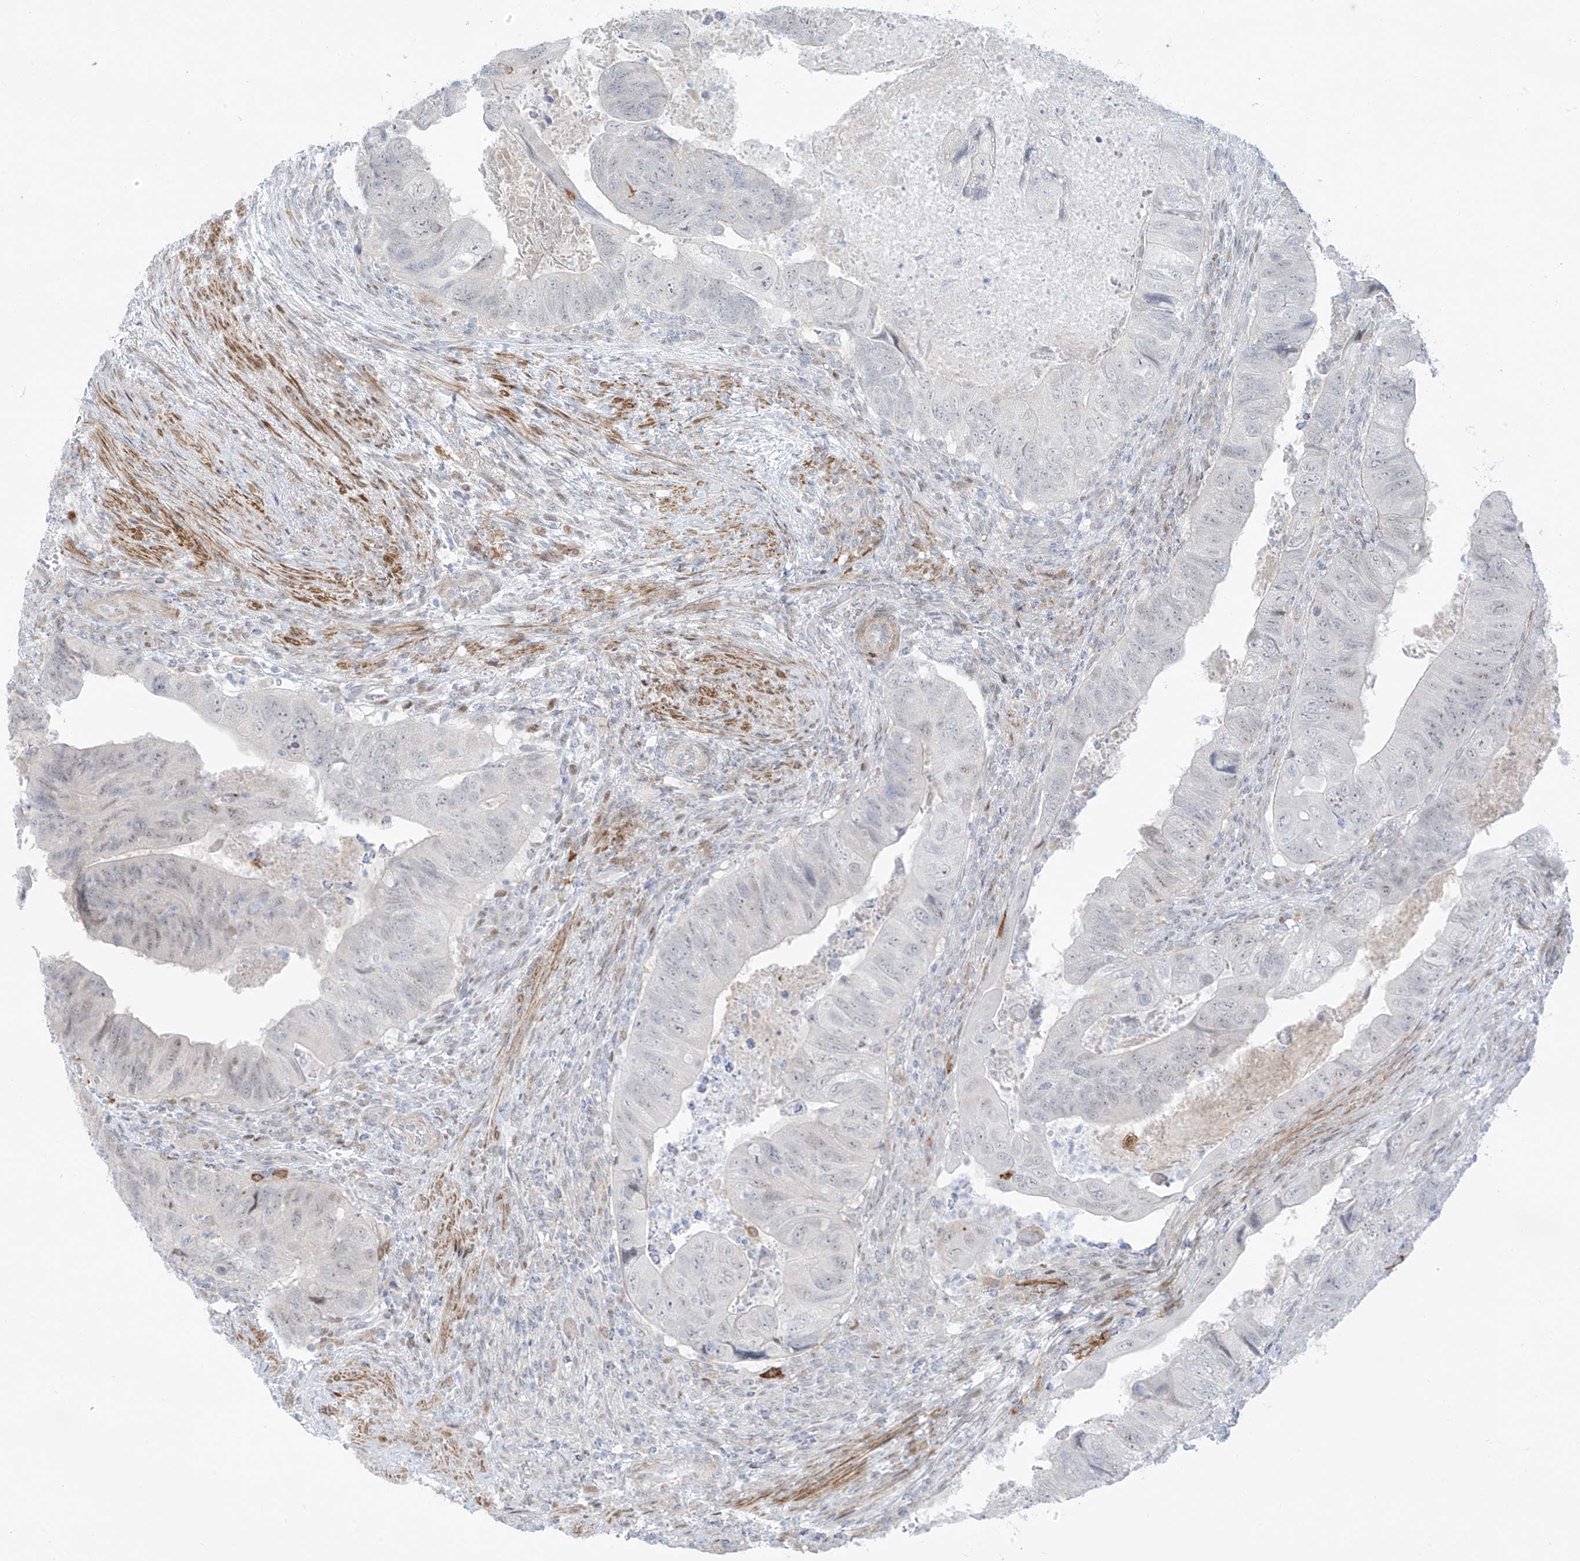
{"staining": {"intensity": "negative", "quantity": "none", "location": "none"}, "tissue": "colorectal cancer", "cell_type": "Tumor cells", "image_type": "cancer", "snomed": [{"axis": "morphology", "description": "Adenocarcinoma, NOS"}, {"axis": "topography", "description": "Rectum"}], "caption": "High magnification brightfield microscopy of colorectal cancer (adenocarcinoma) stained with DAB (brown) and counterstained with hematoxylin (blue): tumor cells show no significant positivity.", "gene": "LIN9", "patient": {"sex": "male", "age": 63}}